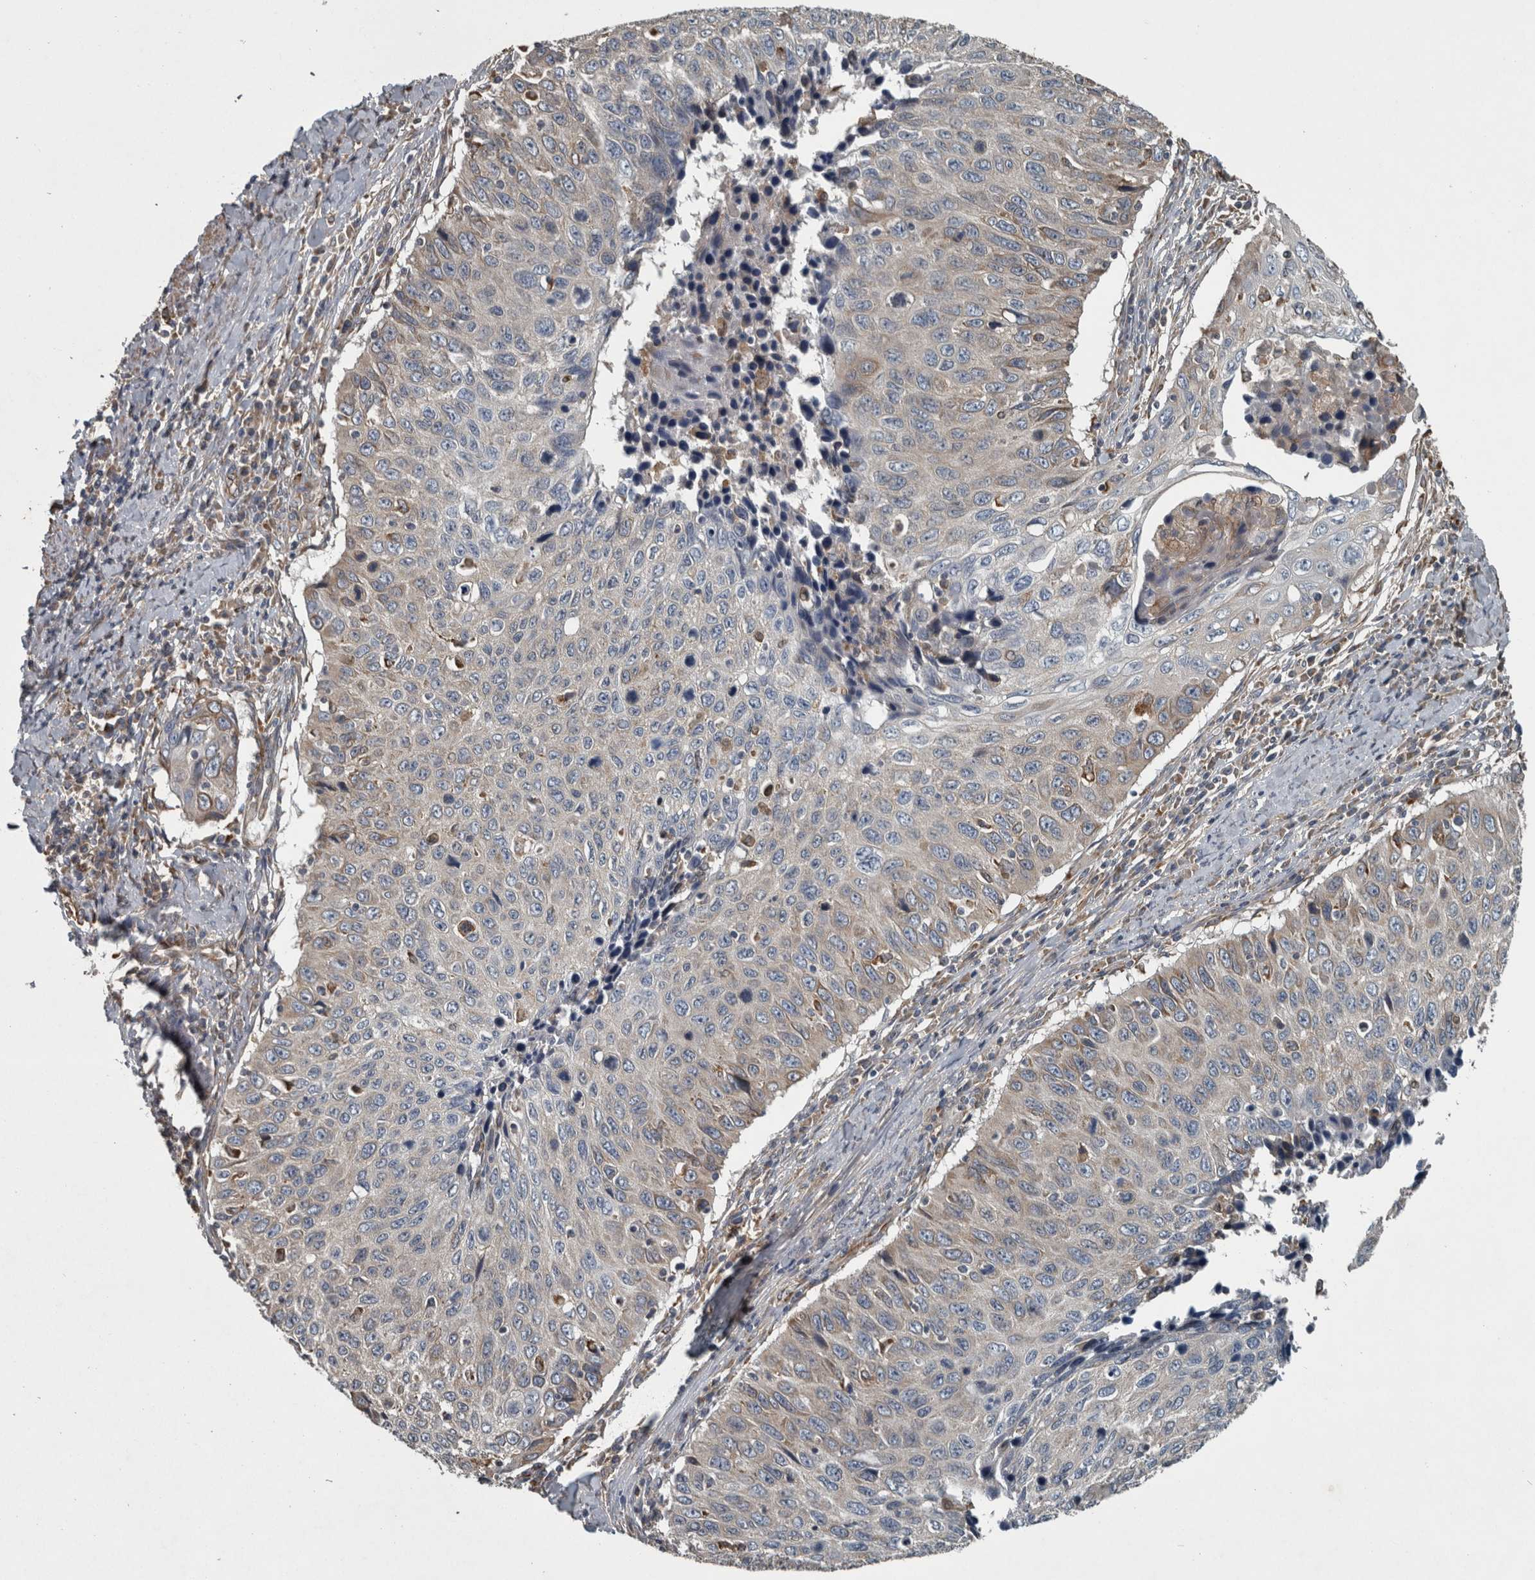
{"staining": {"intensity": "negative", "quantity": "none", "location": "none"}, "tissue": "cervical cancer", "cell_type": "Tumor cells", "image_type": "cancer", "snomed": [{"axis": "morphology", "description": "Squamous cell carcinoma, NOS"}, {"axis": "topography", "description": "Cervix"}], "caption": "Human cervical cancer stained for a protein using immunohistochemistry displays no expression in tumor cells.", "gene": "EXOC8", "patient": {"sex": "female", "age": 53}}